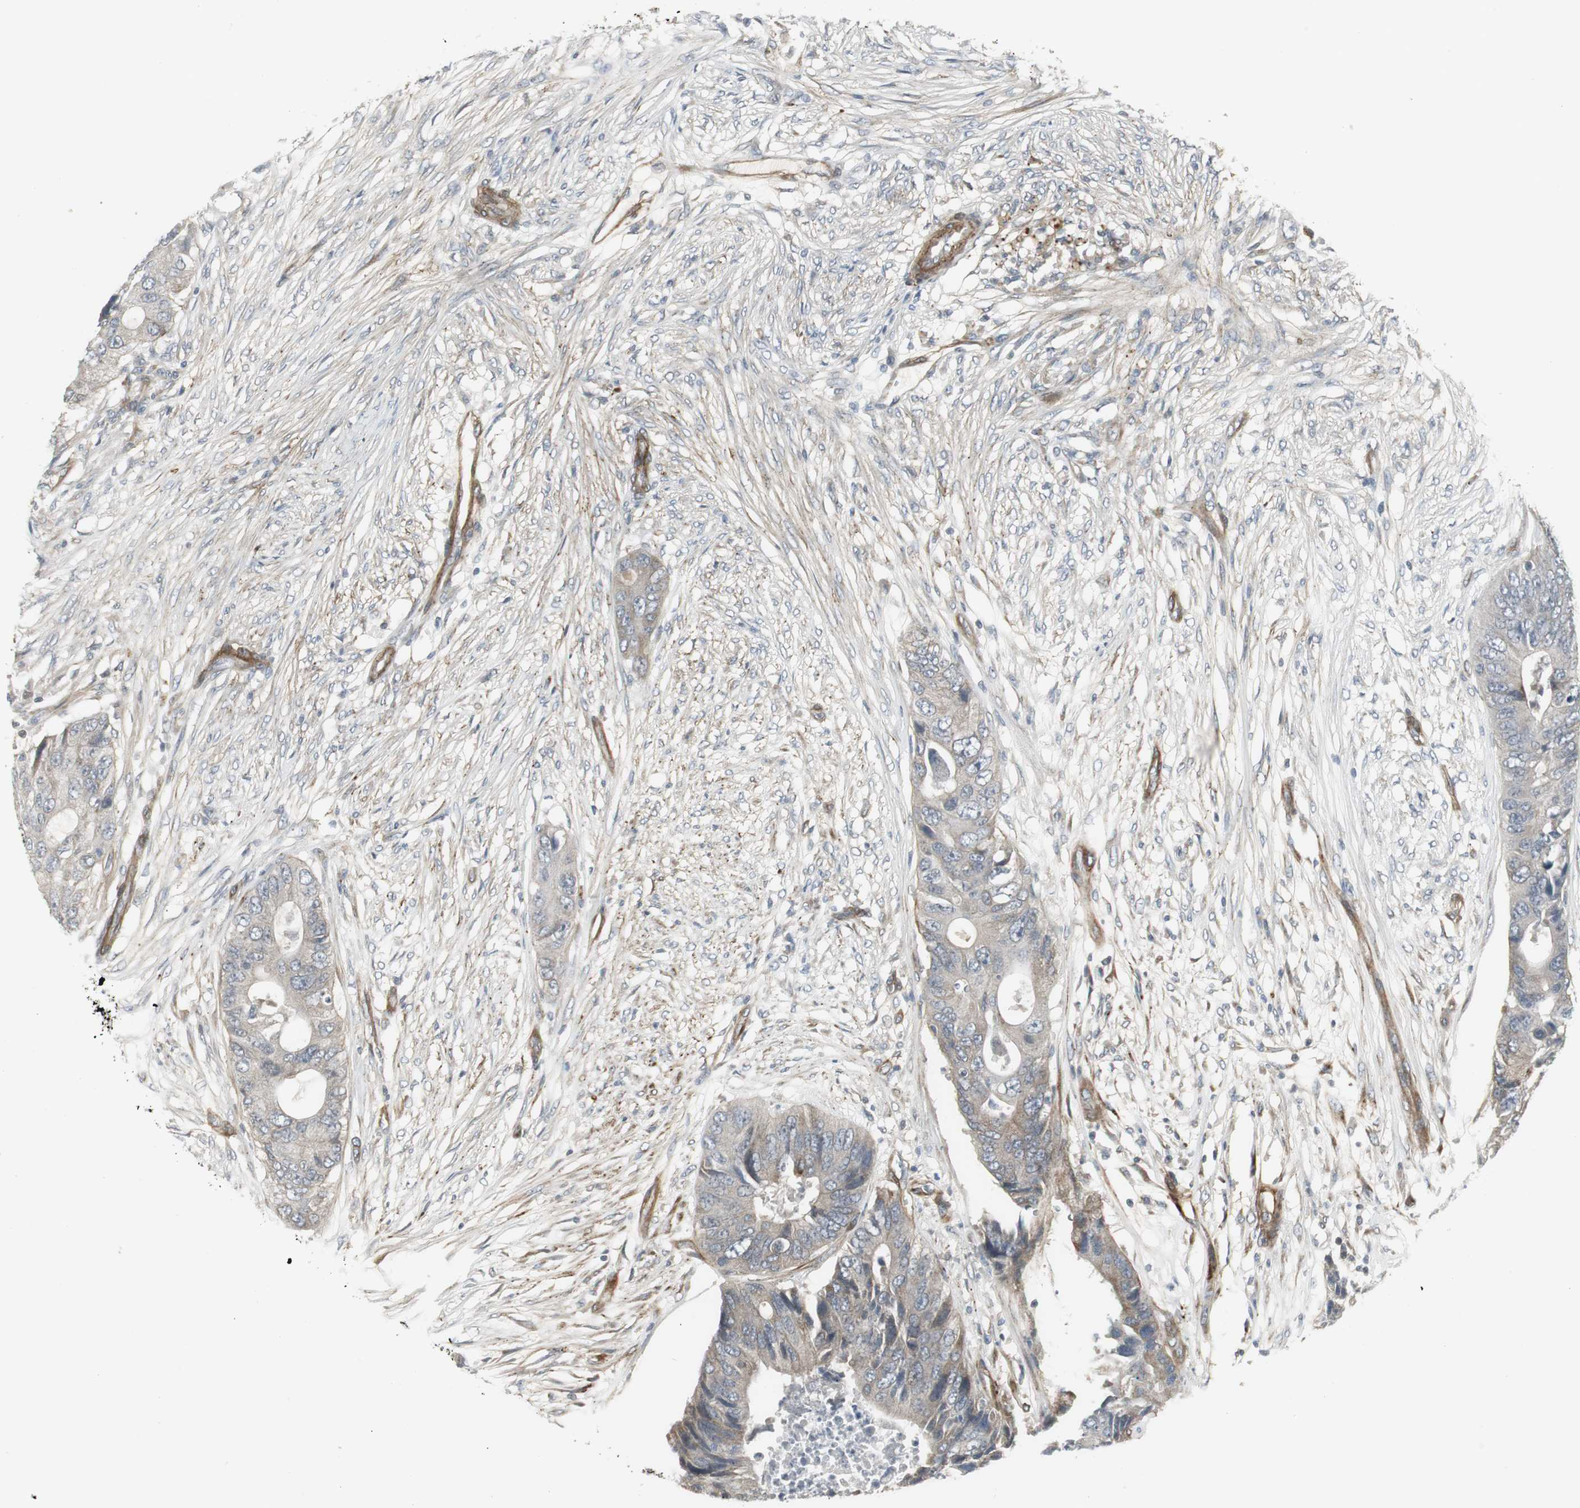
{"staining": {"intensity": "weak", "quantity": "<25%", "location": "cytoplasmic/membranous"}, "tissue": "colorectal cancer", "cell_type": "Tumor cells", "image_type": "cancer", "snomed": [{"axis": "morphology", "description": "Adenocarcinoma, NOS"}, {"axis": "topography", "description": "Colon"}], "caption": "An immunohistochemistry histopathology image of colorectal adenocarcinoma is shown. There is no staining in tumor cells of colorectal adenocarcinoma.", "gene": "SCYL3", "patient": {"sex": "male", "age": 71}}